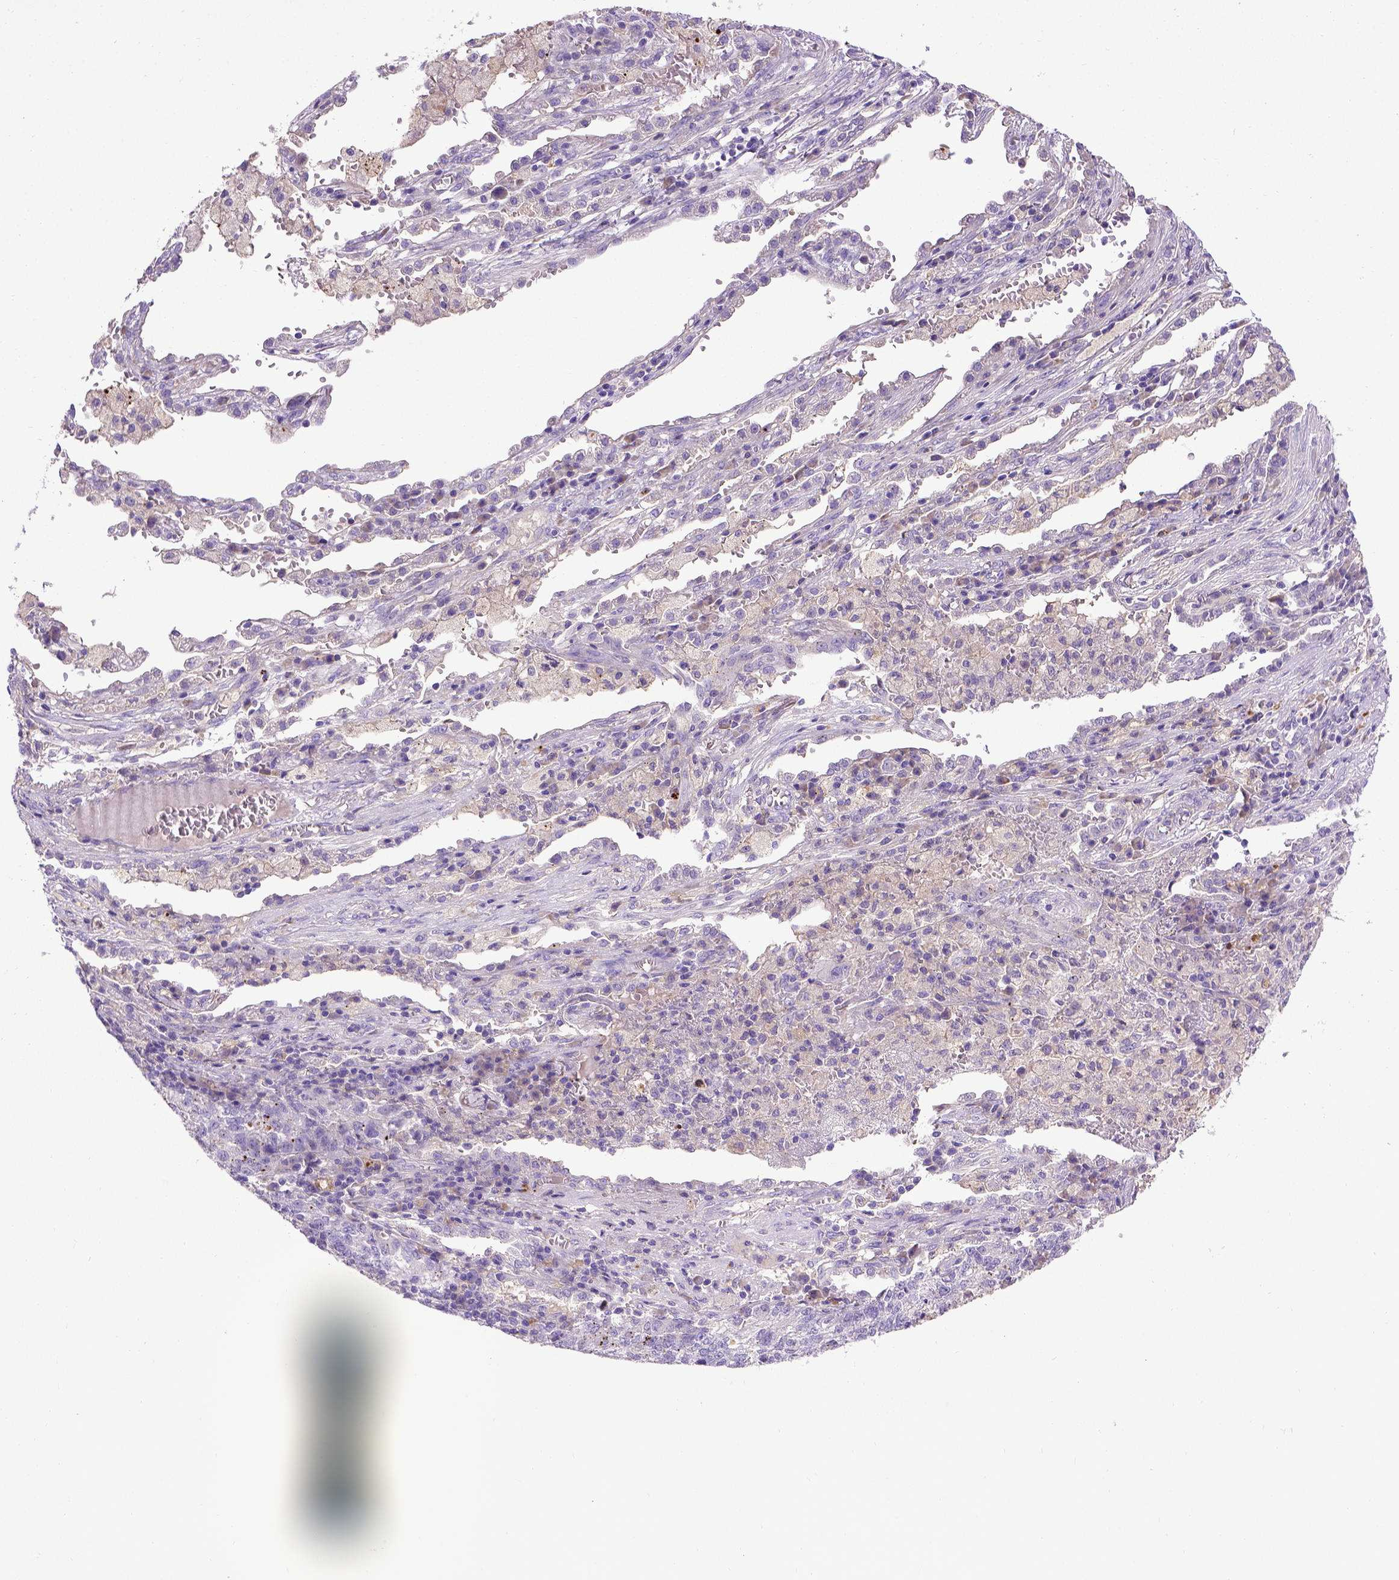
{"staining": {"intensity": "negative", "quantity": "none", "location": "none"}, "tissue": "lung cancer", "cell_type": "Tumor cells", "image_type": "cancer", "snomed": [{"axis": "morphology", "description": "Adenocarcinoma, NOS"}, {"axis": "topography", "description": "Lung"}], "caption": "Immunohistochemistry histopathology image of neoplastic tissue: lung cancer stained with DAB displays no significant protein expression in tumor cells.", "gene": "ADAM12", "patient": {"sex": "male", "age": 57}}